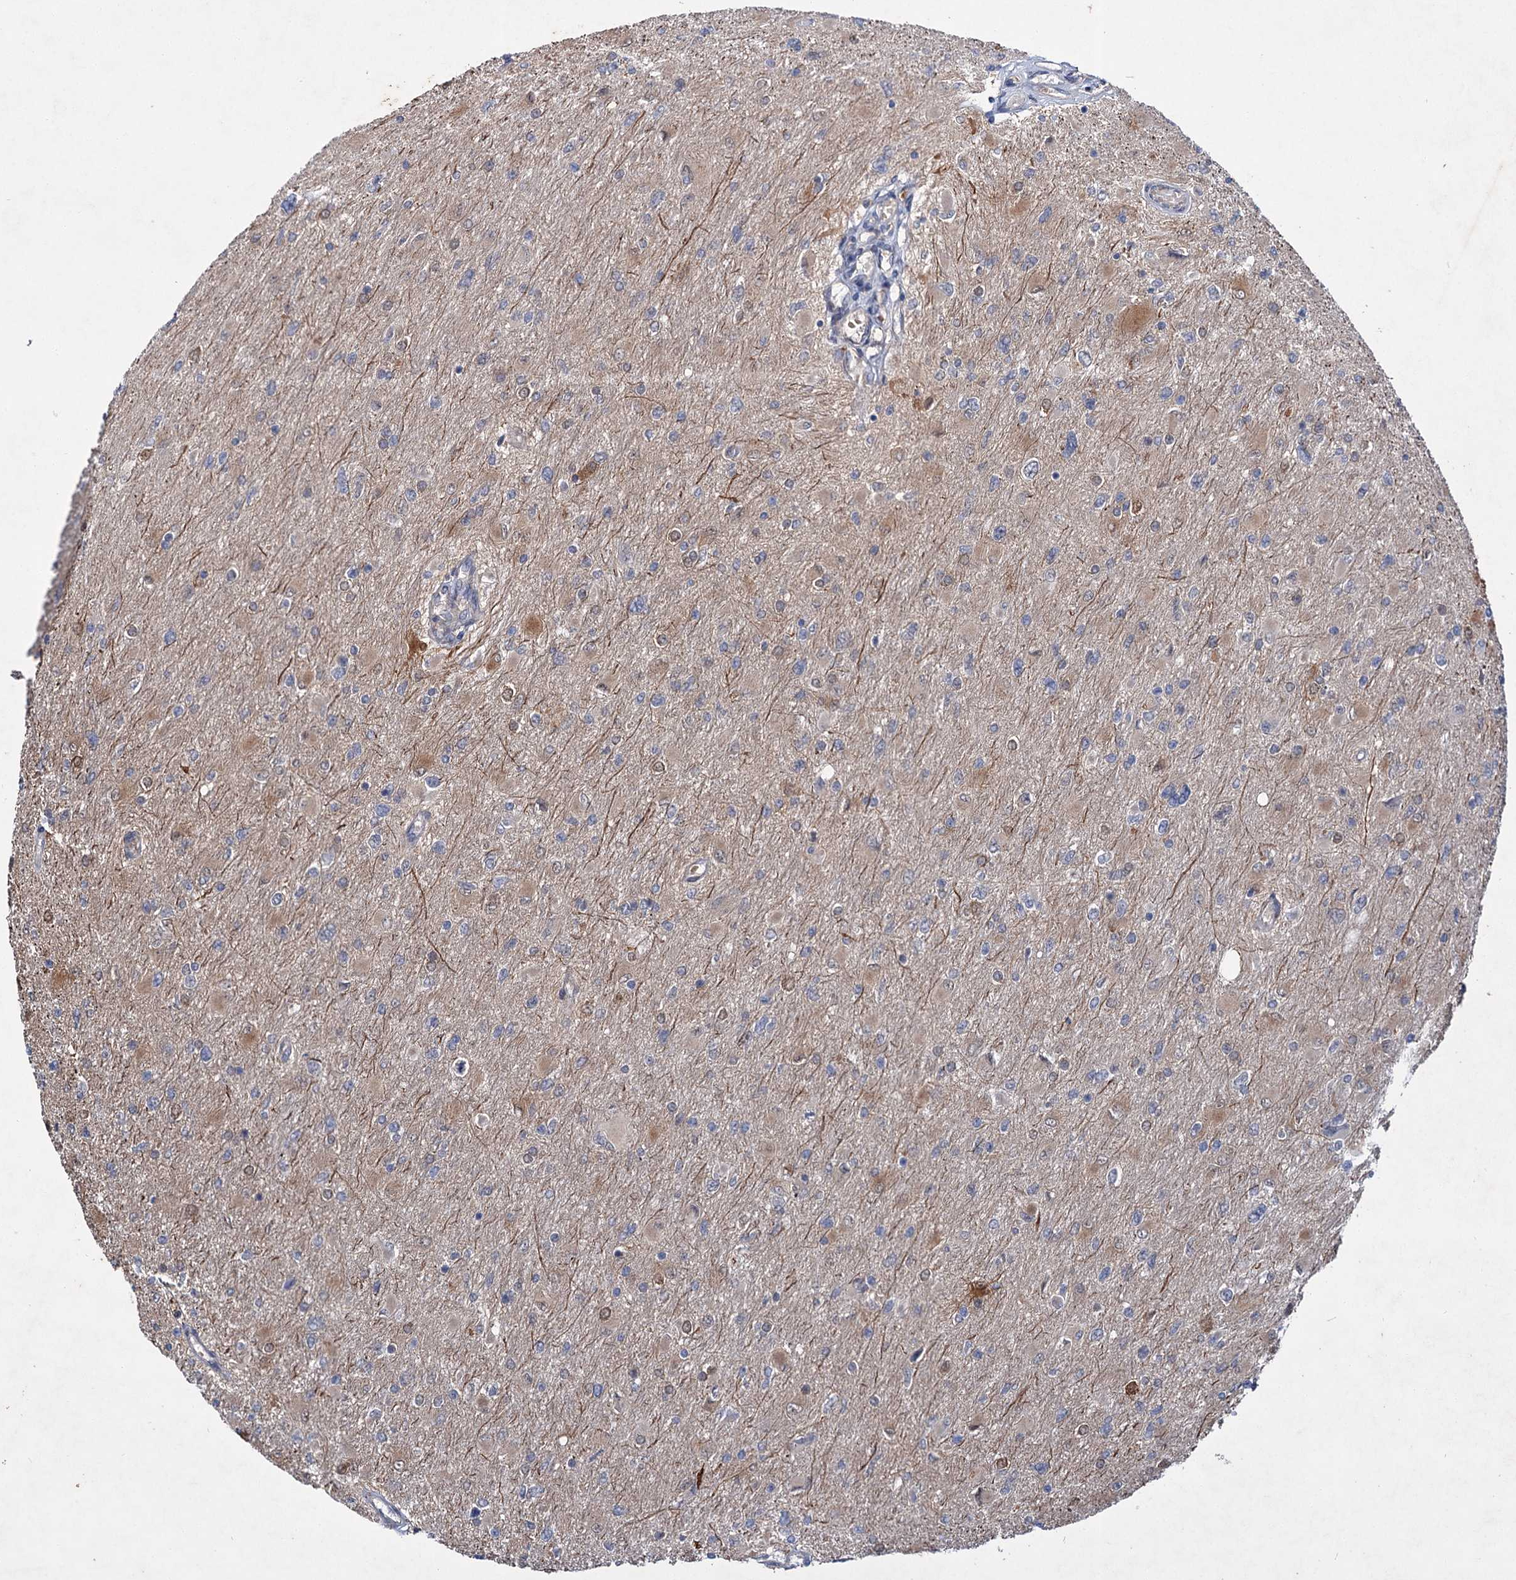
{"staining": {"intensity": "weak", "quantity": "<25%", "location": "cytoplasmic/membranous"}, "tissue": "glioma", "cell_type": "Tumor cells", "image_type": "cancer", "snomed": [{"axis": "morphology", "description": "Glioma, malignant, High grade"}, {"axis": "topography", "description": "Cerebral cortex"}], "caption": "DAB immunohistochemical staining of human glioma shows no significant expression in tumor cells. (DAB (3,3'-diaminobenzidine) immunohistochemistry visualized using brightfield microscopy, high magnification).", "gene": "PTPN3", "patient": {"sex": "female", "age": 36}}